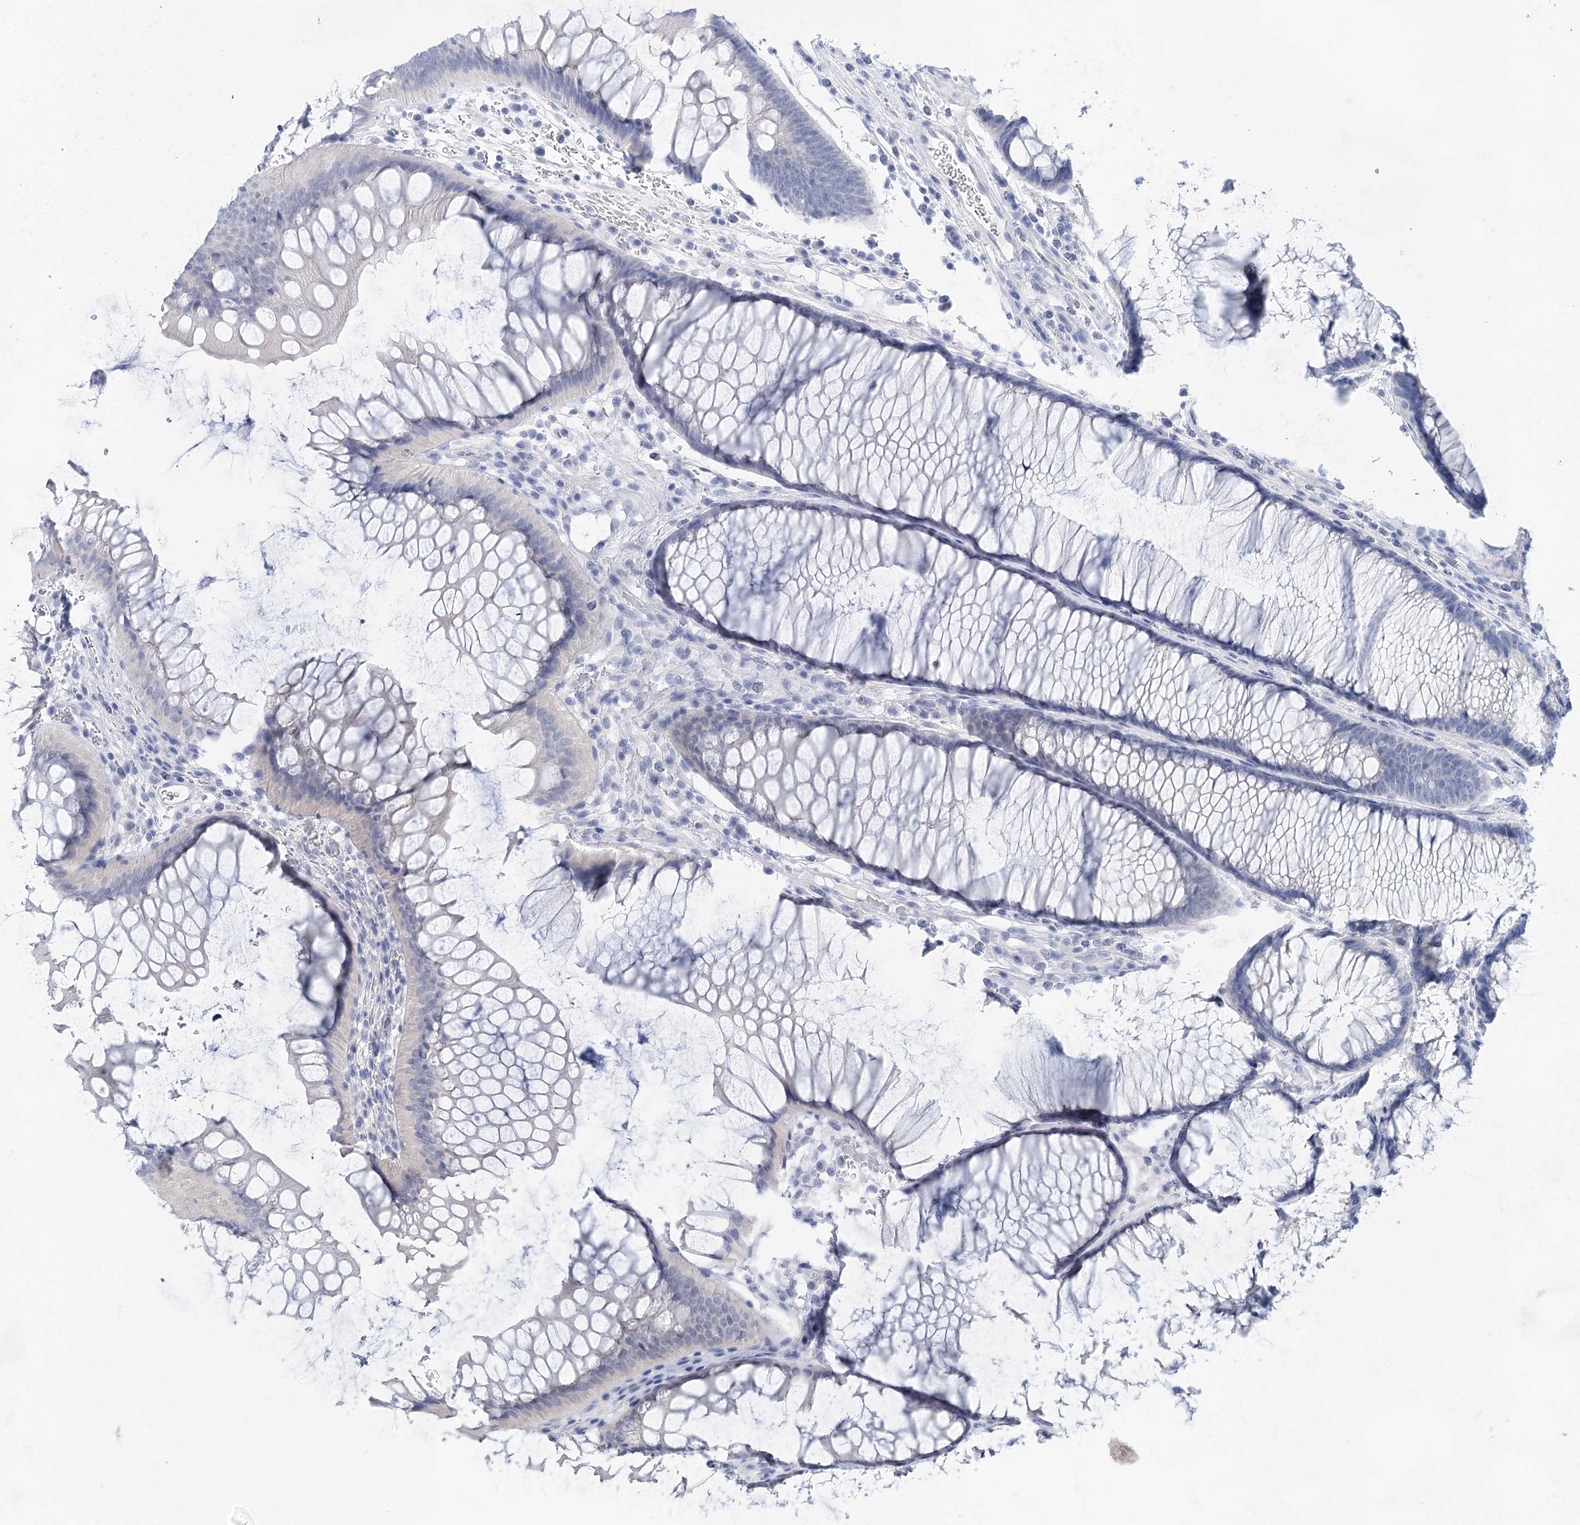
{"staining": {"intensity": "negative", "quantity": "none", "location": "none"}, "tissue": "colon", "cell_type": "Endothelial cells", "image_type": "normal", "snomed": [{"axis": "morphology", "description": "Normal tissue, NOS"}, {"axis": "topography", "description": "Colon"}], "caption": "Endothelial cells show no significant positivity in benign colon. (Stains: DAB immunohistochemistry (IHC) with hematoxylin counter stain, Microscopy: brightfield microscopy at high magnification).", "gene": "LALBA", "patient": {"sex": "female", "age": 82}}